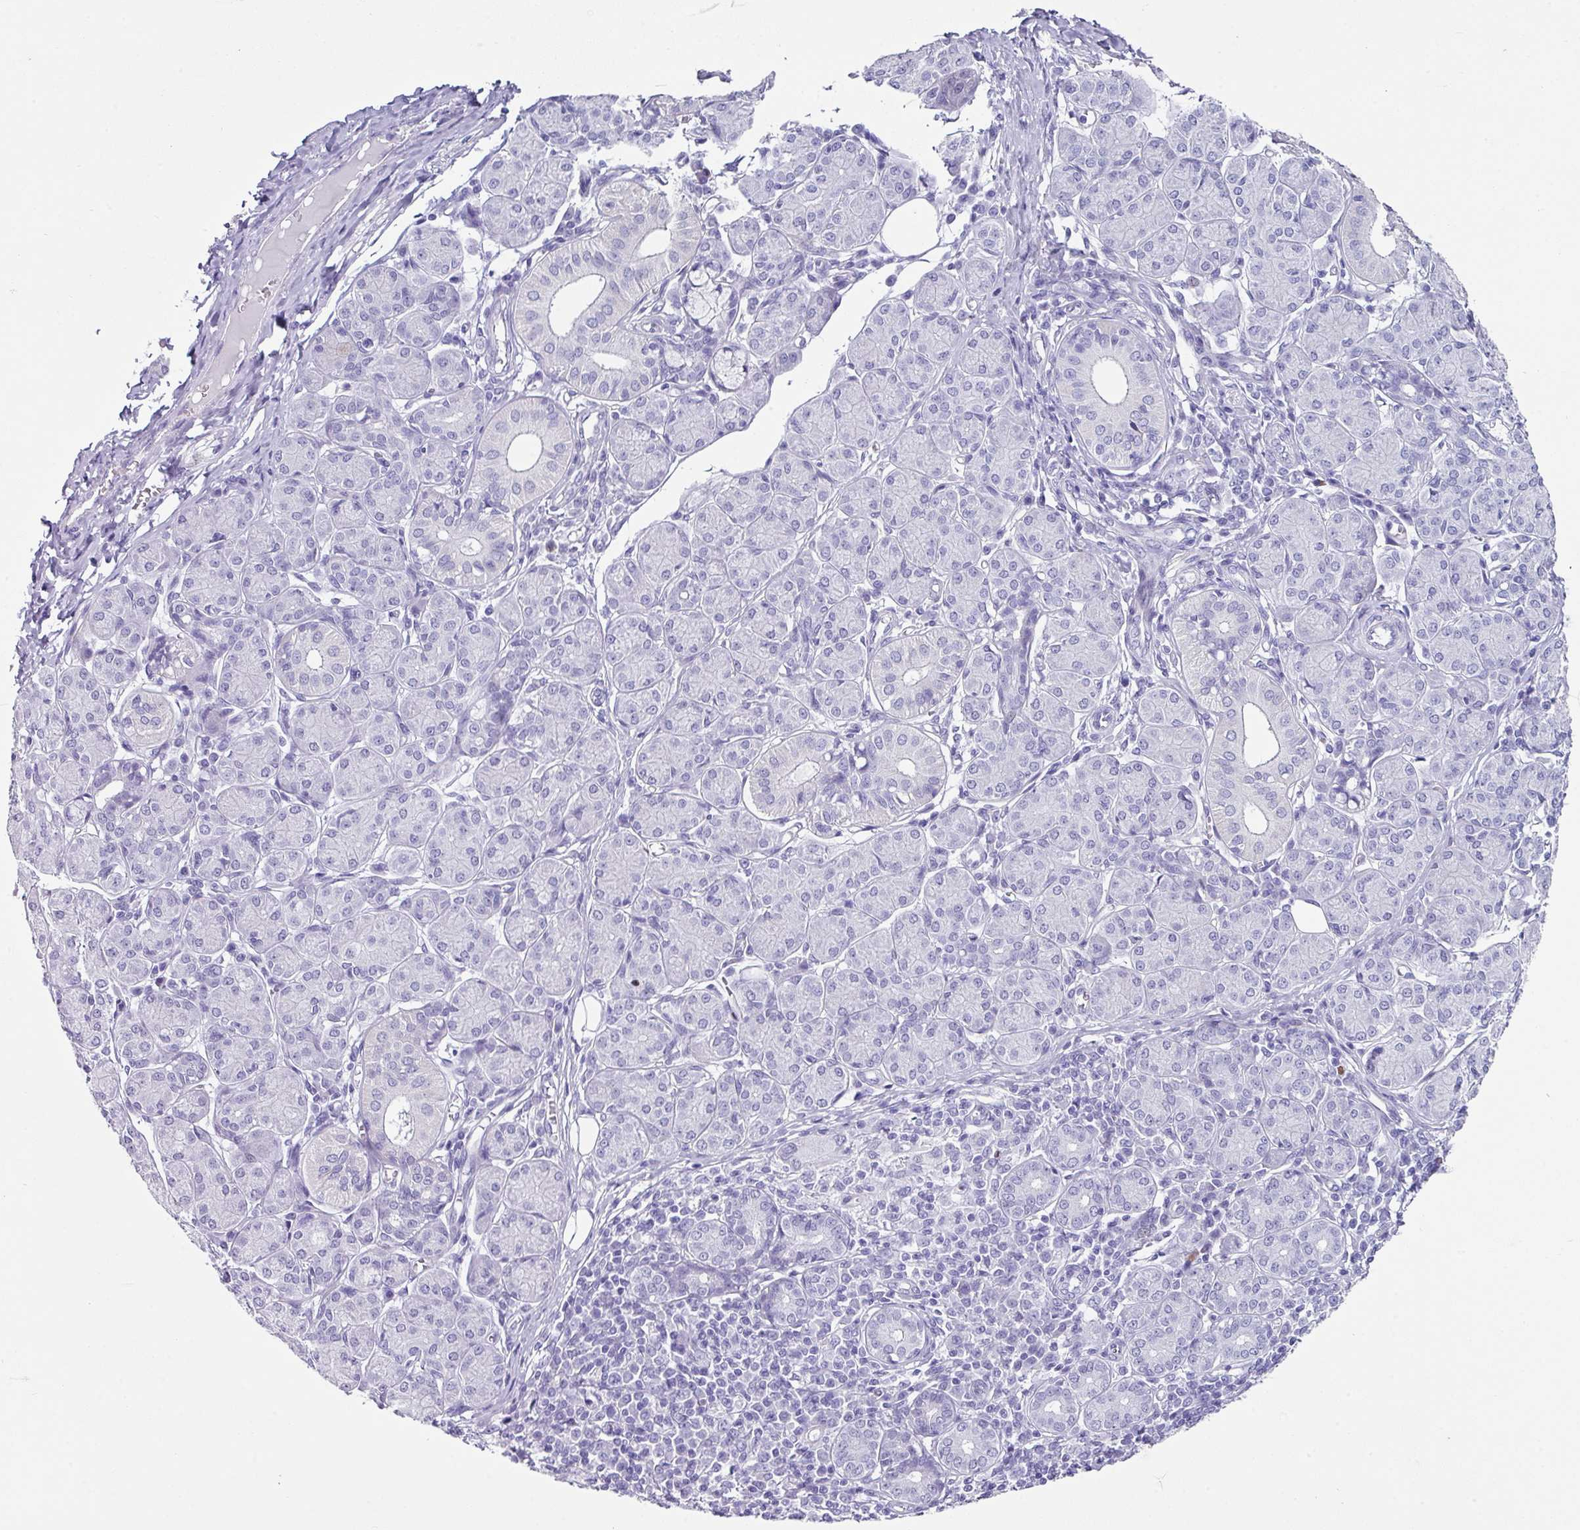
{"staining": {"intensity": "negative", "quantity": "none", "location": "none"}, "tissue": "salivary gland", "cell_type": "Glandular cells", "image_type": "normal", "snomed": [{"axis": "morphology", "description": "Normal tissue, NOS"}, {"axis": "morphology", "description": "Inflammation, NOS"}, {"axis": "topography", "description": "Lymph node"}, {"axis": "topography", "description": "Salivary gland"}], "caption": "A photomicrograph of human salivary gland is negative for staining in glandular cells. (DAB (3,3'-diaminobenzidine) immunohistochemistry with hematoxylin counter stain).", "gene": "TRA2A", "patient": {"sex": "male", "age": 3}}